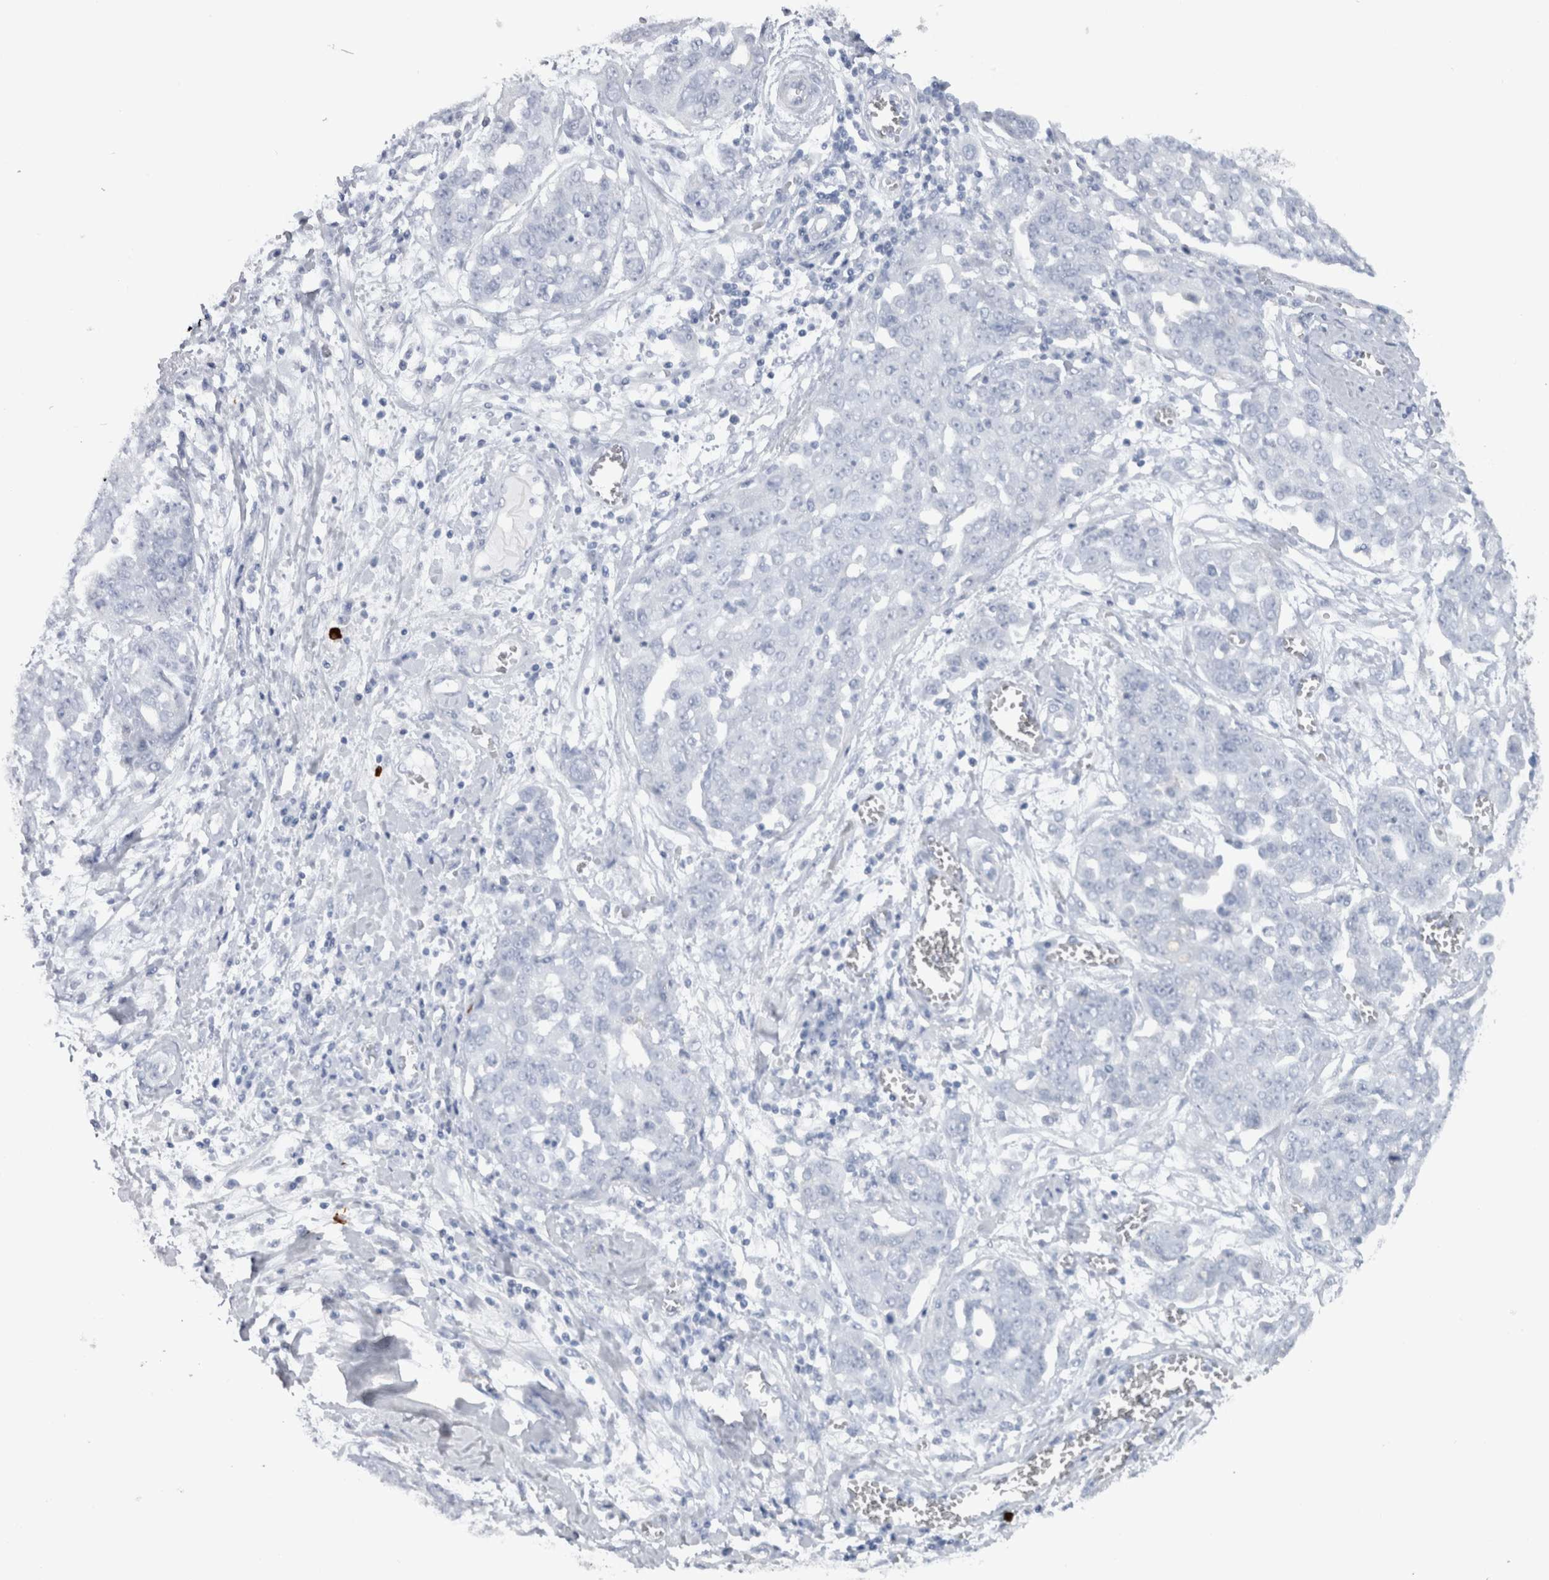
{"staining": {"intensity": "negative", "quantity": "none", "location": "none"}, "tissue": "ovarian cancer", "cell_type": "Tumor cells", "image_type": "cancer", "snomed": [{"axis": "morphology", "description": "Cystadenocarcinoma, serous, NOS"}, {"axis": "topography", "description": "Soft tissue"}, {"axis": "topography", "description": "Ovary"}], "caption": "The image displays no staining of tumor cells in ovarian cancer.", "gene": "CDH17", "patient": {"sex": "female", "age": 57}}